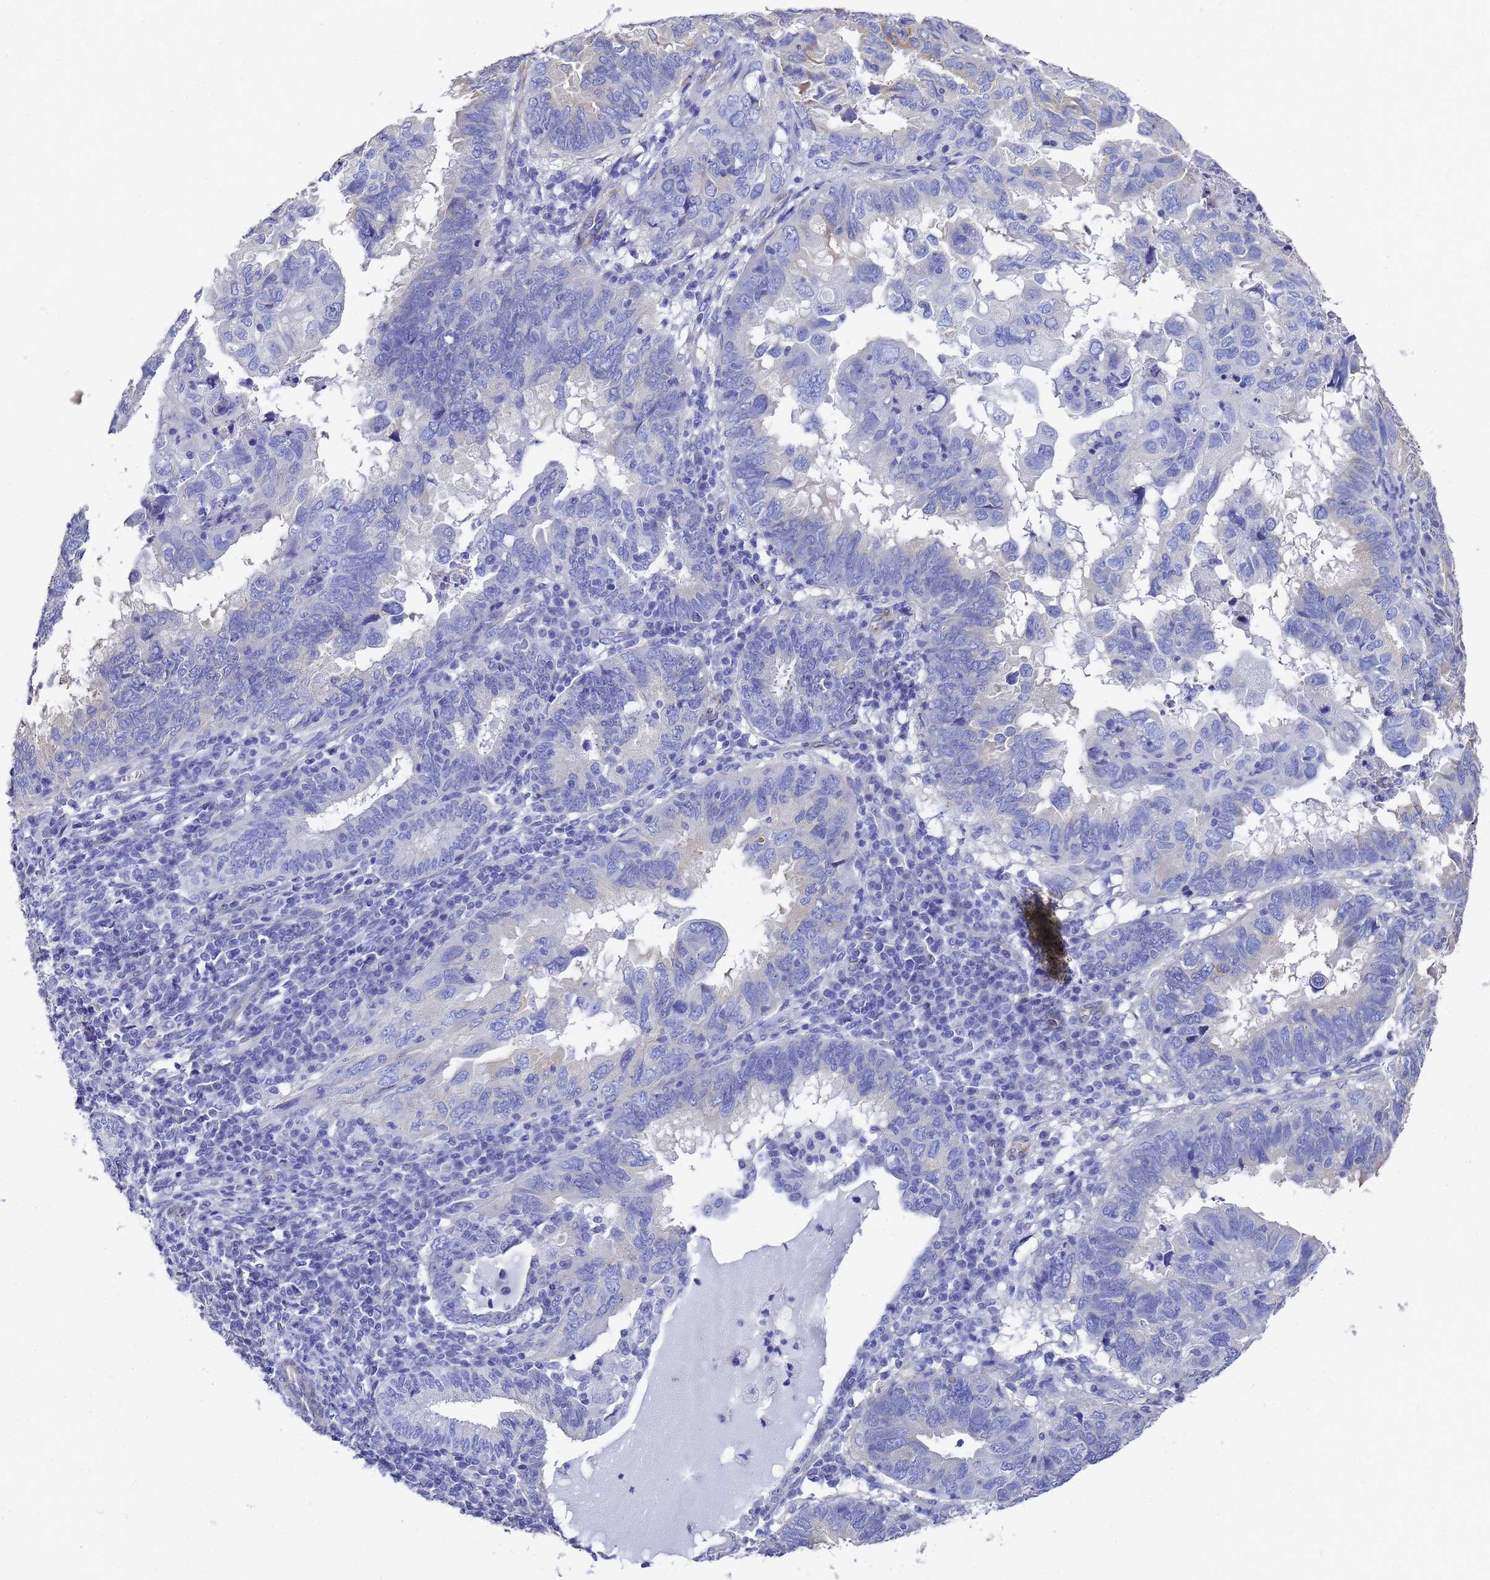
{"staining": {"intensity": "moderate", "quantity": "25%-75%", "location": "cytoplasmic/membranous"}, "tissue": "endometrial cancer", "cell_type": "Tumor cells", "image_type": "cancer", "snomed": [{"axis": "morphology", "description": "Adenocarcinoma, NOS"}, {"axis": "topography", "description": "Uterus"}], "caption": "A medium amount of moderate cytoplasmic/membranous positivity is identified in about 25%-75% of tumor cells in endometrial cancer tissue.", "gene": "TUBB1", "patient": {"sex": "female", "age": 77}}